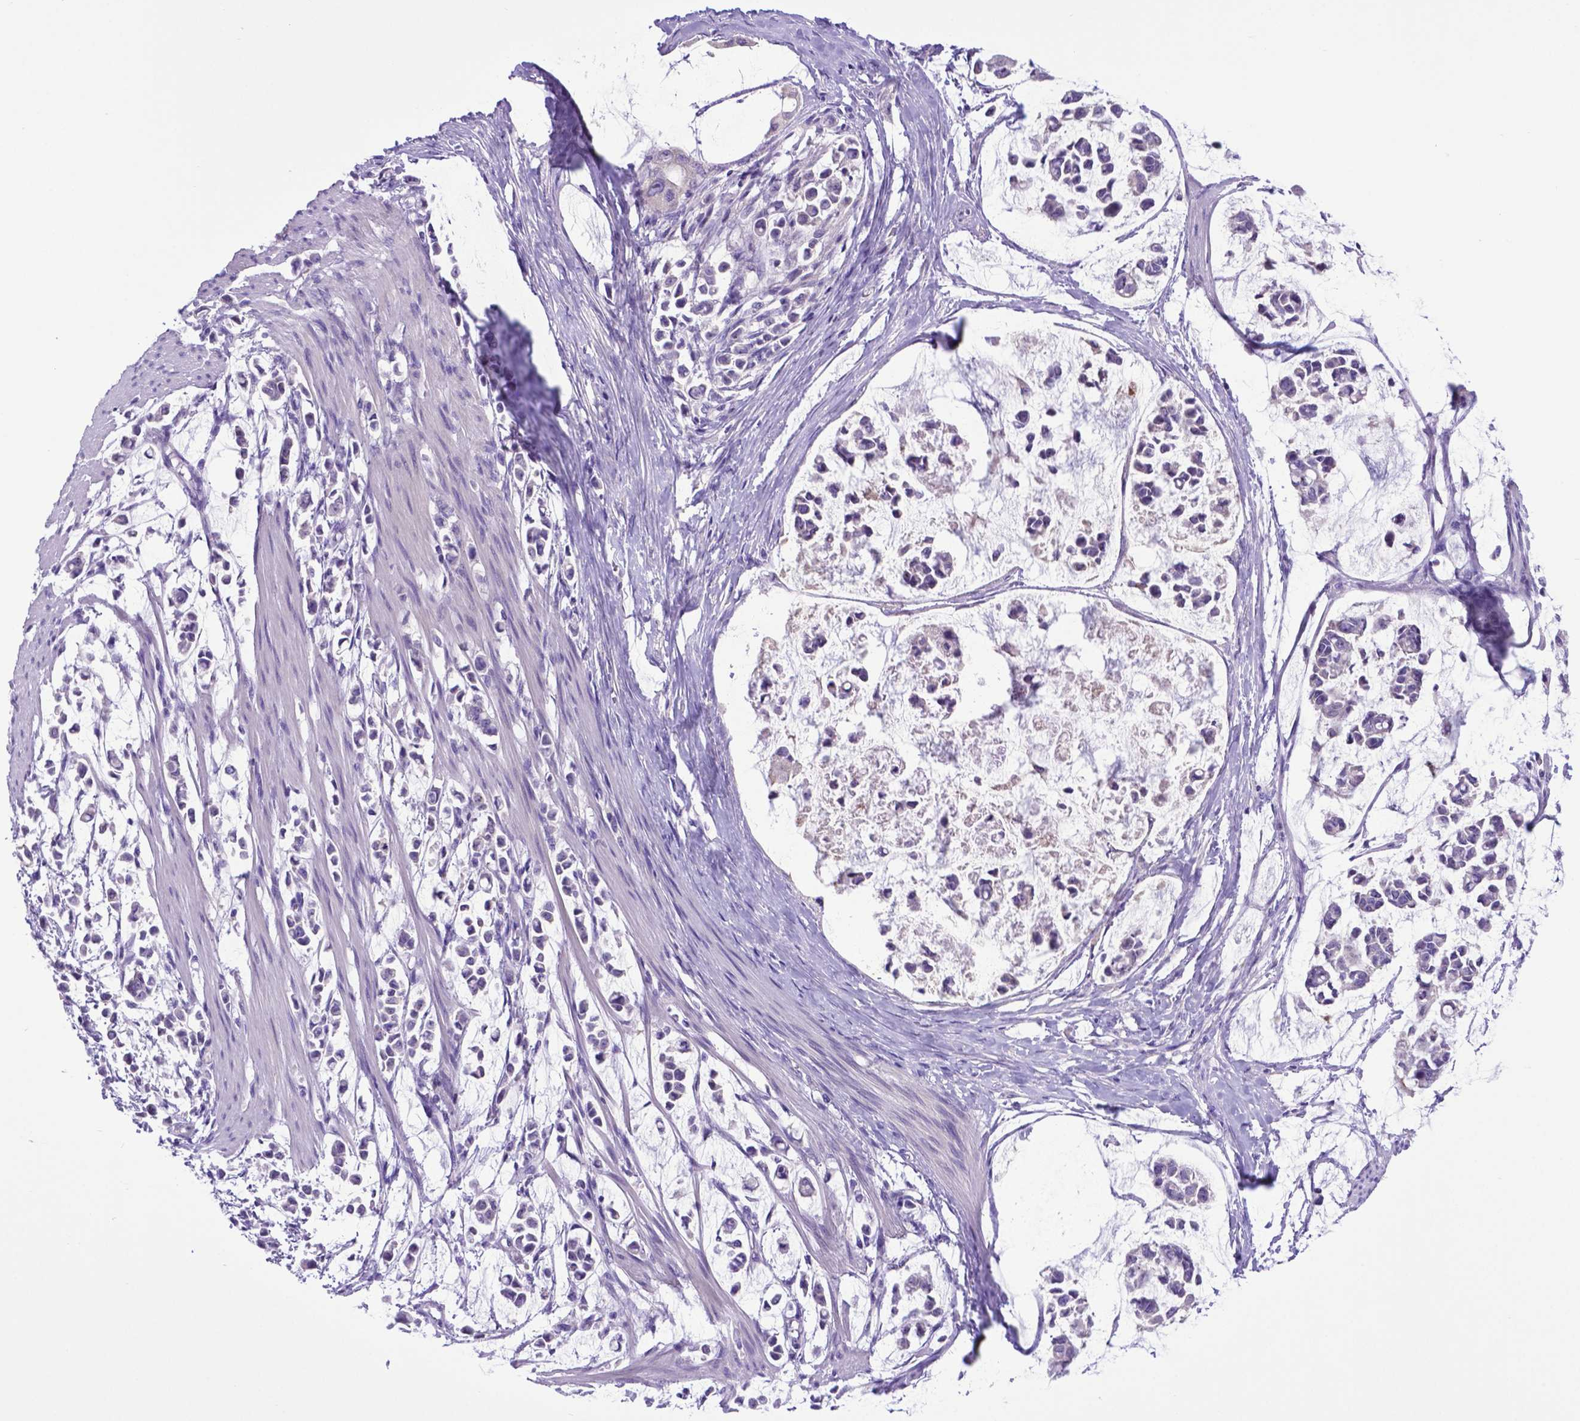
{"staining": {"intensity": "negative", "quantity": "none", "location": "none"}, "tissue": "stomach cancer", "cell_type": "Tumor cells", "image_type": "cancer", "snomed": [{"axis": "morphology", "description": "Adenocarcinoma, NOS"}, {"axis": "topography", "description": "Stomach"}], "caption": "Stomach adenocarcinoma was stained to show a protein in brown. There is no significant positivity in tumor cells.", "gene": "ADRA2B", "patient": {"sex": "male", "age": 82}}